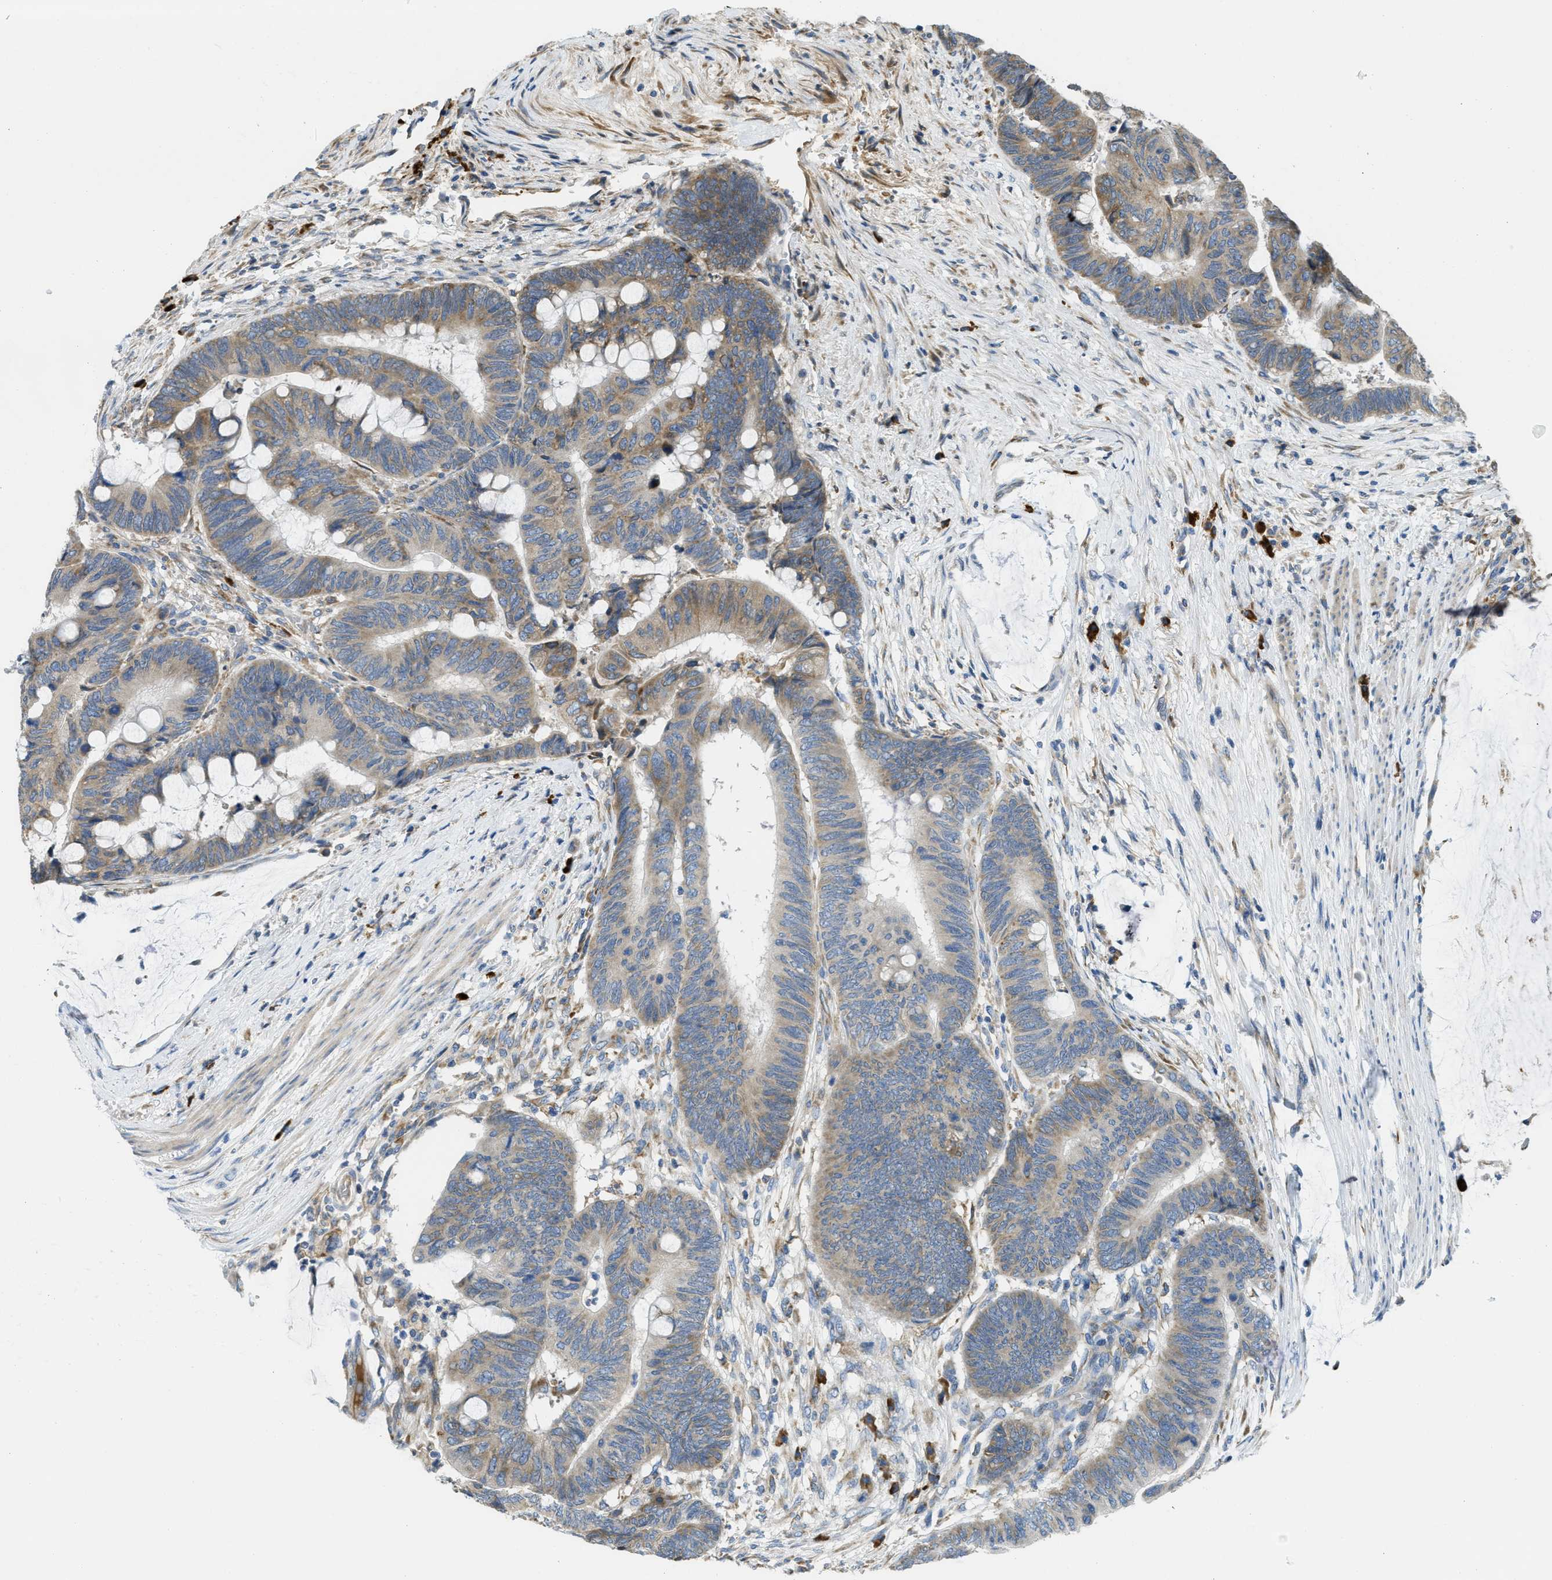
{"staining": {"intensity": "weak", "quantity": ">75%", "location": "cytoplasmic/membranous"}, "tissue": "colorectal cancer", "cell_type": "Tumor cells", "image_type": "cancer", "snomed": [{"axis": "morphology", "description": "Normal tissue, NOS"}, {"axis": "morphology", "description": "Adenocarcinoma, NOS"}, {"axis": "topography", "description": "Rectum"}], "caption": "High-magnification brightfield microscopy of colorectal cancer (adenocarcinoma) stained with DAB (brown) and counterstained with hematoxylin (blue). tumor cells exhibit weak cytoplasmic/membranous expression is identified in about>75% of cells. The staining was performed using DAB to visualize the protein expression in brown, while the nuclei were stained in blue with hematoxylin (Magnification: 20x).", "gene": "SSR1", "patient": {"sex": "male", "age": 92}}